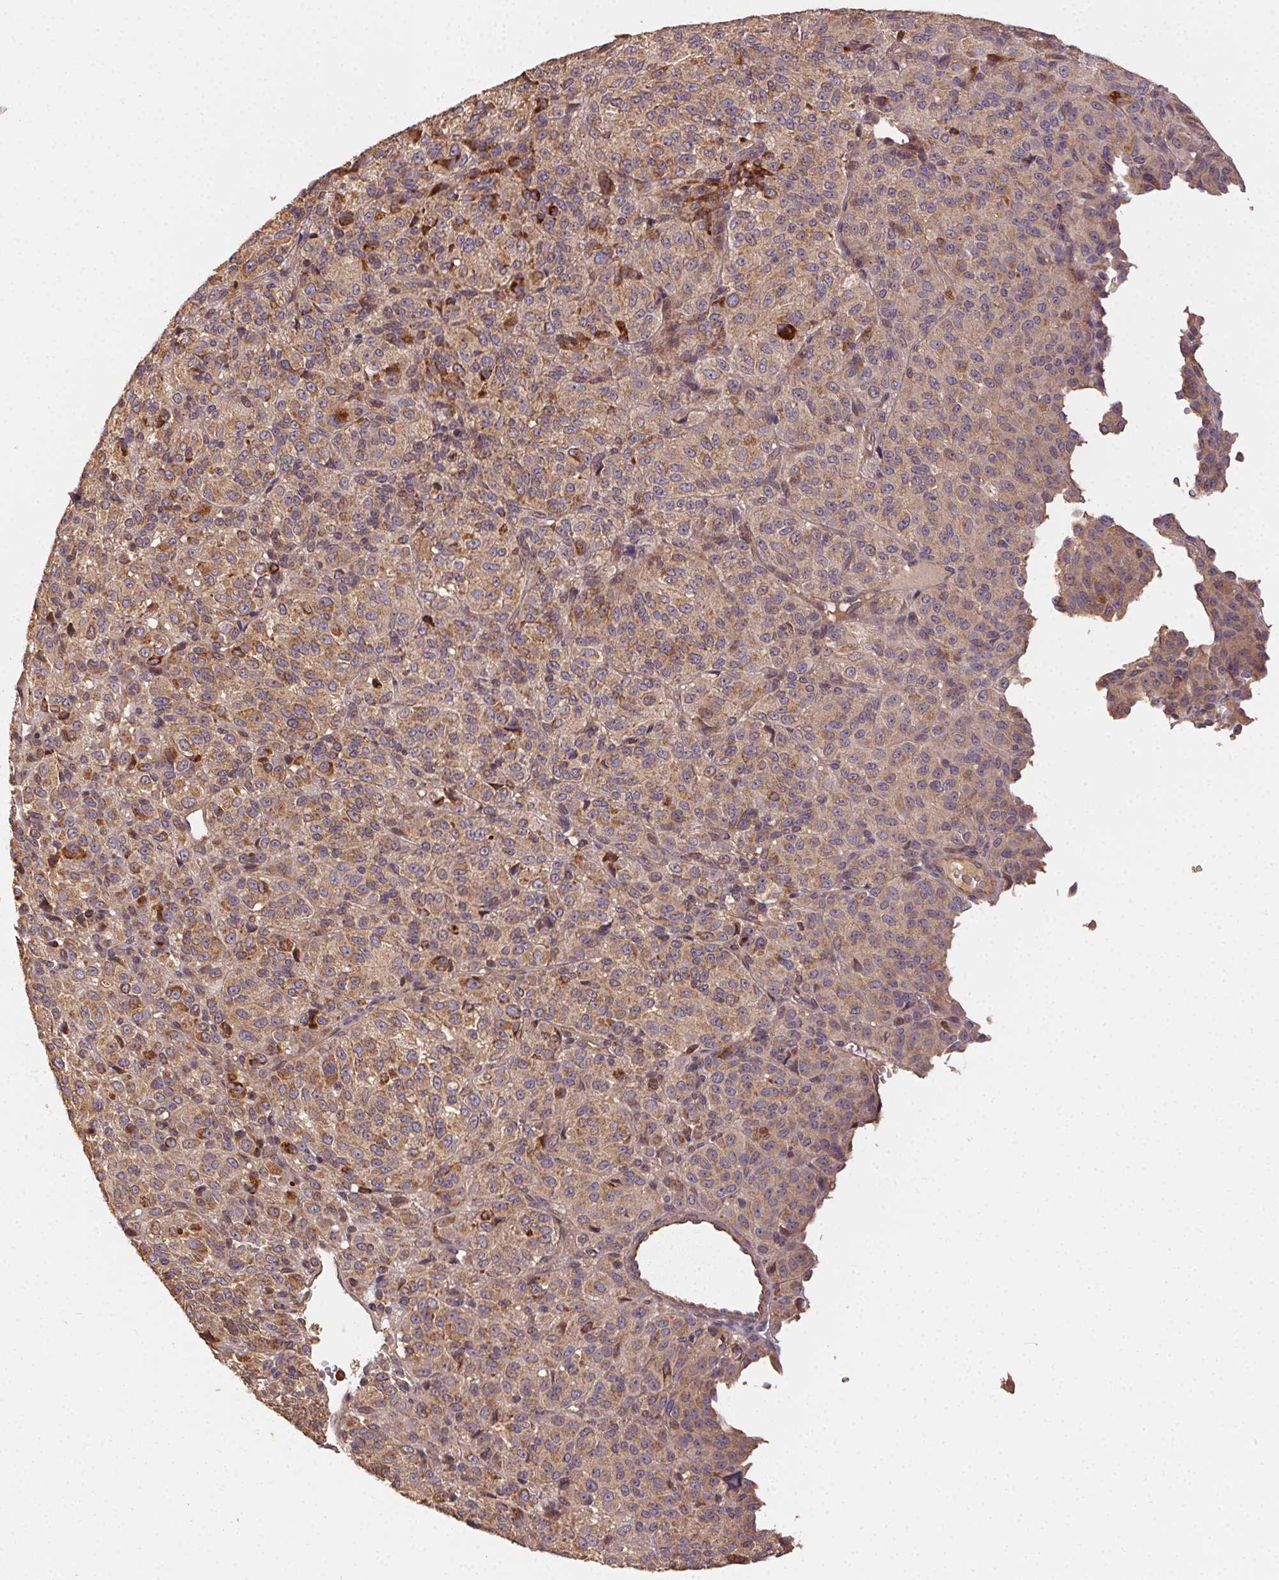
{"staining": {"intensity": "weak", "quantity": ">75%", "location": "cytoplasmic/membranous"}, "tissue": "melanoma", "cell_type": "Tumor cells", "image_type": "cancer", "snomed": [{"axis": "morphology", "description": "Malignant melanoma, Metastatic site"}, {"axis": "topography", "description": "Brain"}], "caption": "Human malignant melanoma (metastatic site) stained for a protein (brown) reveals weak cytoplasmic/membranous positive expression in approximately >75% of tumor cells.", "gene": "RALA", "patient": {"sex": "female", "age": 56}}